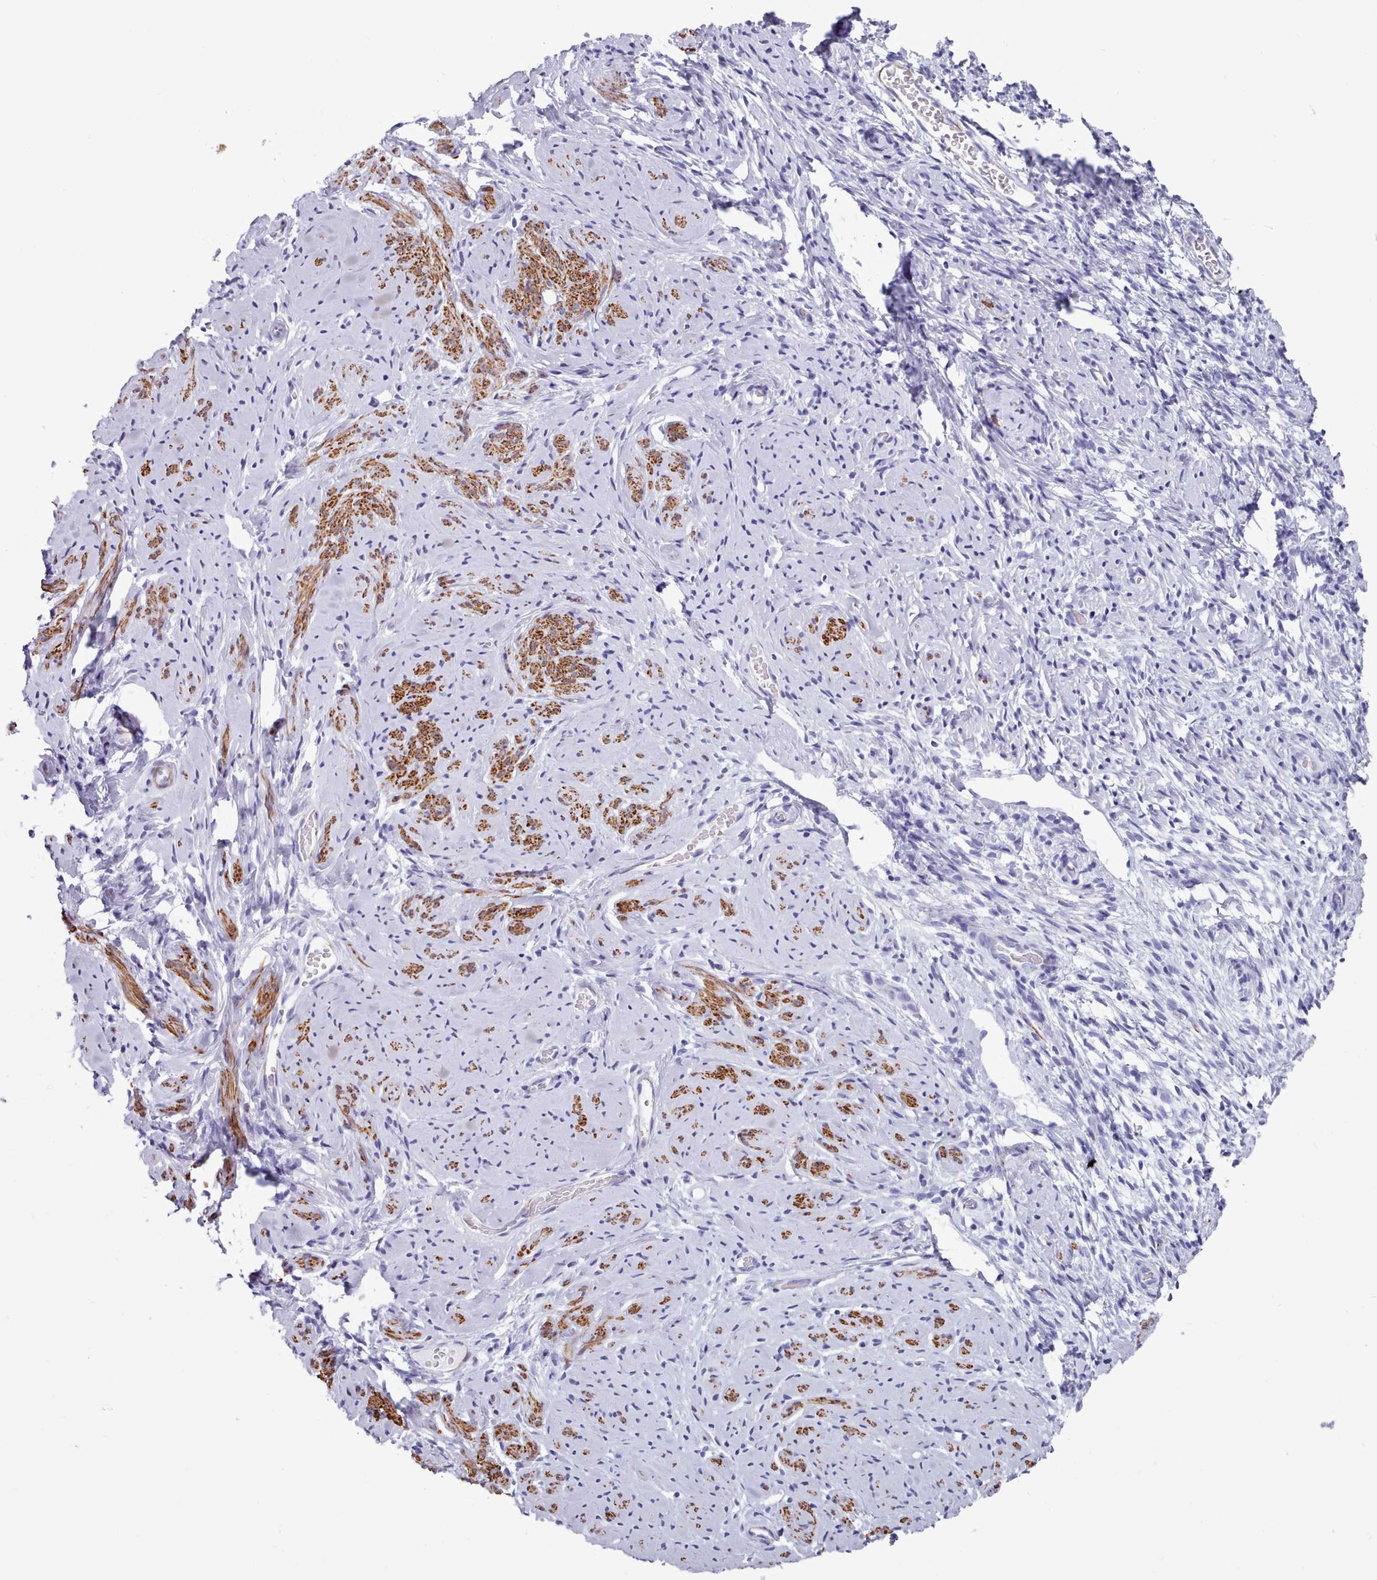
{"staining": {"intensity": "moderate", "quantity": "<25%", "location": "cytoplasmic/membranous"}, "tissue": "cervix", "cell_type": "Glandular cells", "image_type": "normal", "snomed": [{"axis": "morphology", "description": "Normal tissue, NOS"}, {"axis": "topography", "description": "Cervix"}], "caption": "Benign cervix was stained to show a protein in brown. There is low levels of moderate cytoplasmic/membranous expression in about <25% of glandular cells.", "gene": "FPGS", "patient": {"sex": "female", "age": 76}}